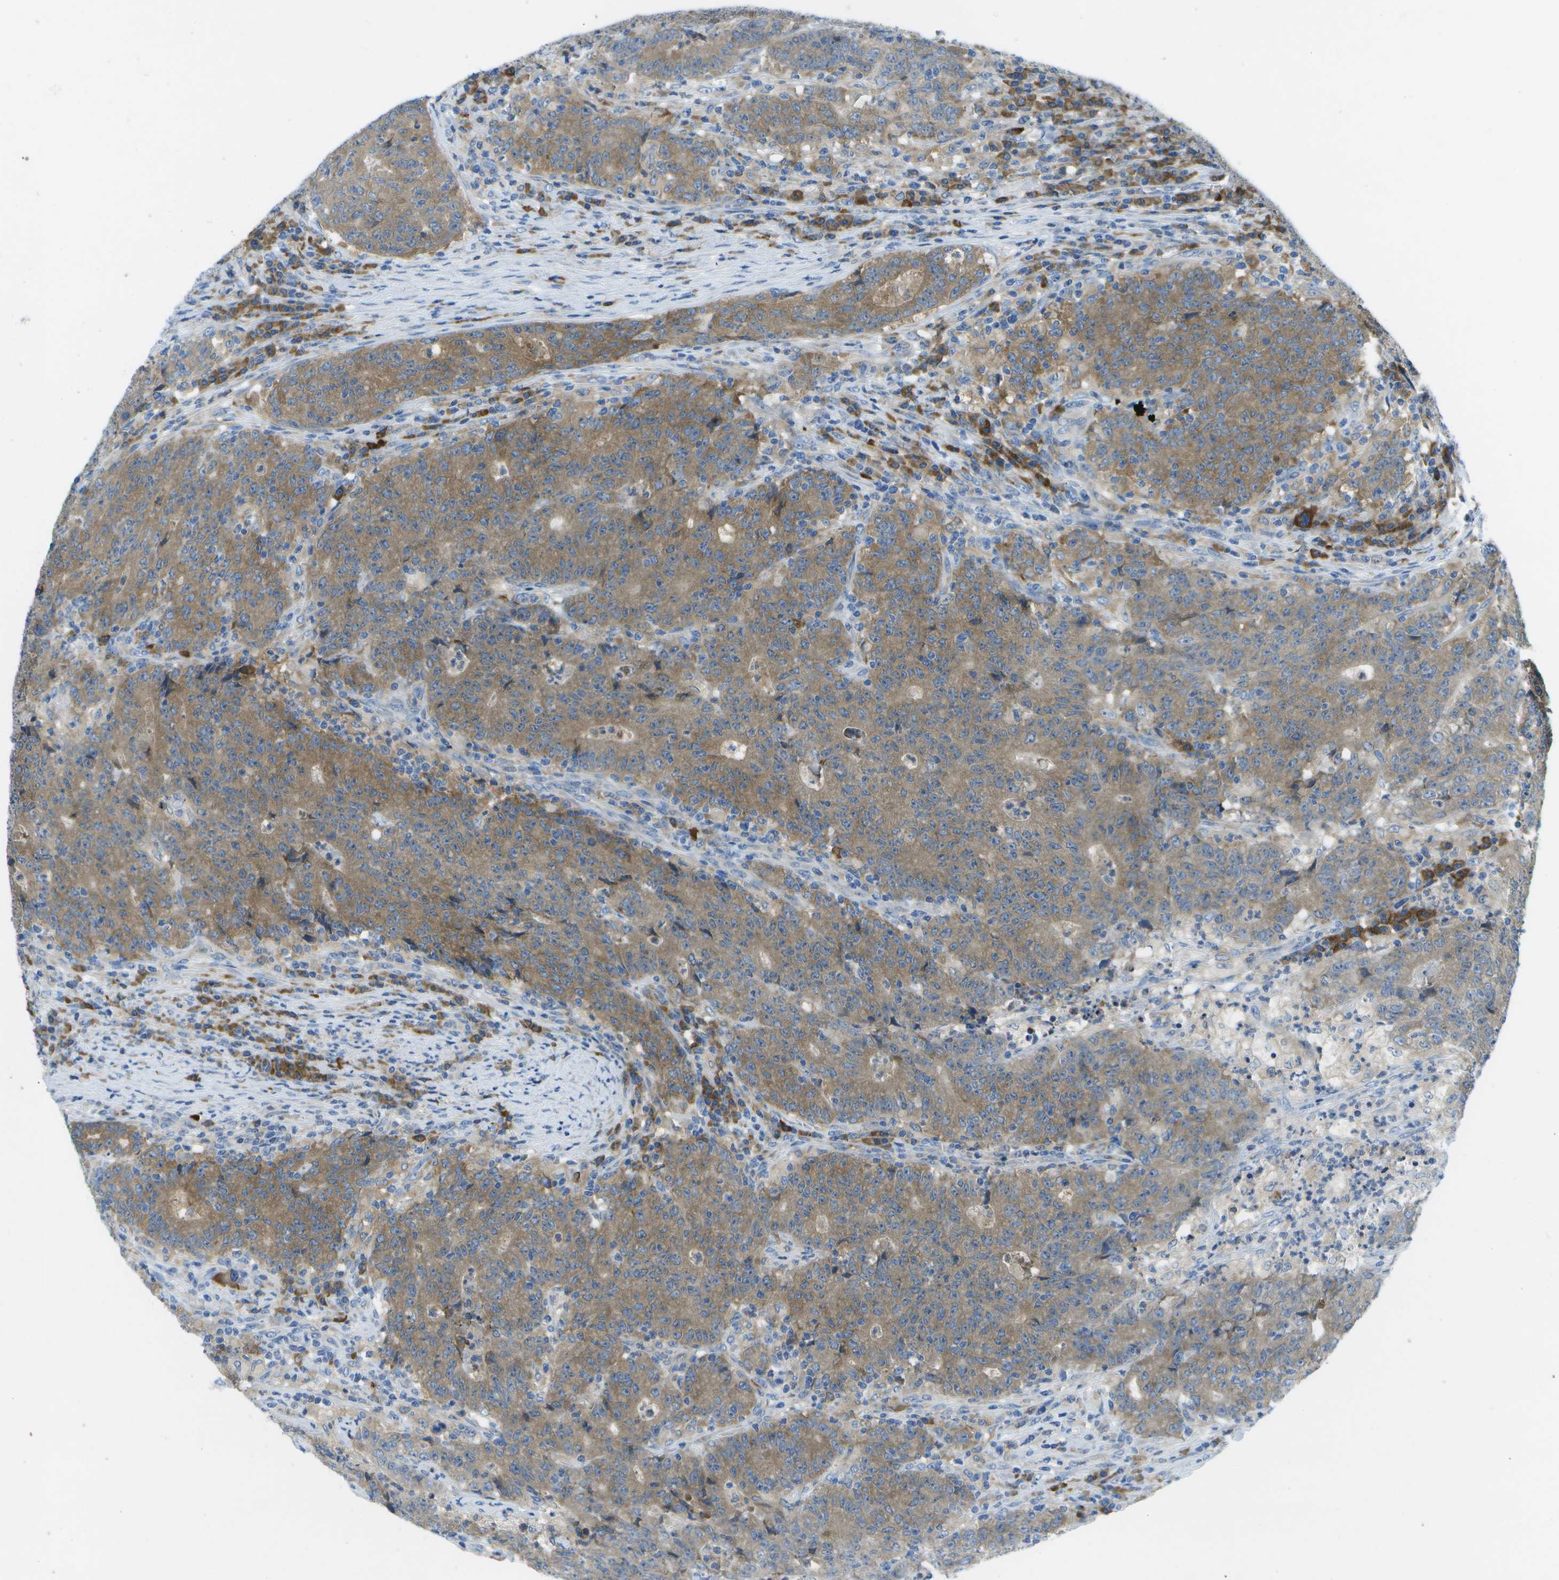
{"staining": {"intensity": "moderate", "quantity": ">75%", "location": "cytoplasmic/membranous"}, "tissue": "colorectal cancer", "cell_type": "Tumor cells", "image_type": "cancer", "snomed": [{"axis": "morphology", "description": "Normal tissue, NOS"}, {"axis": "morphology", "description": "Adenocarcinoma, NOS"}, {"axis": "topography", "description": "Colon"}], "caption": "Tumor cells exhibit medium levels of moderate cytoplasmic/membranous positivity in approximately >75% of cells in human colorectal cancer. The protein of interest is shown in brown color, while the nuclei are stained blue.", "gene": "WNK2", "patient": {"sex": "female", "age": 75}}